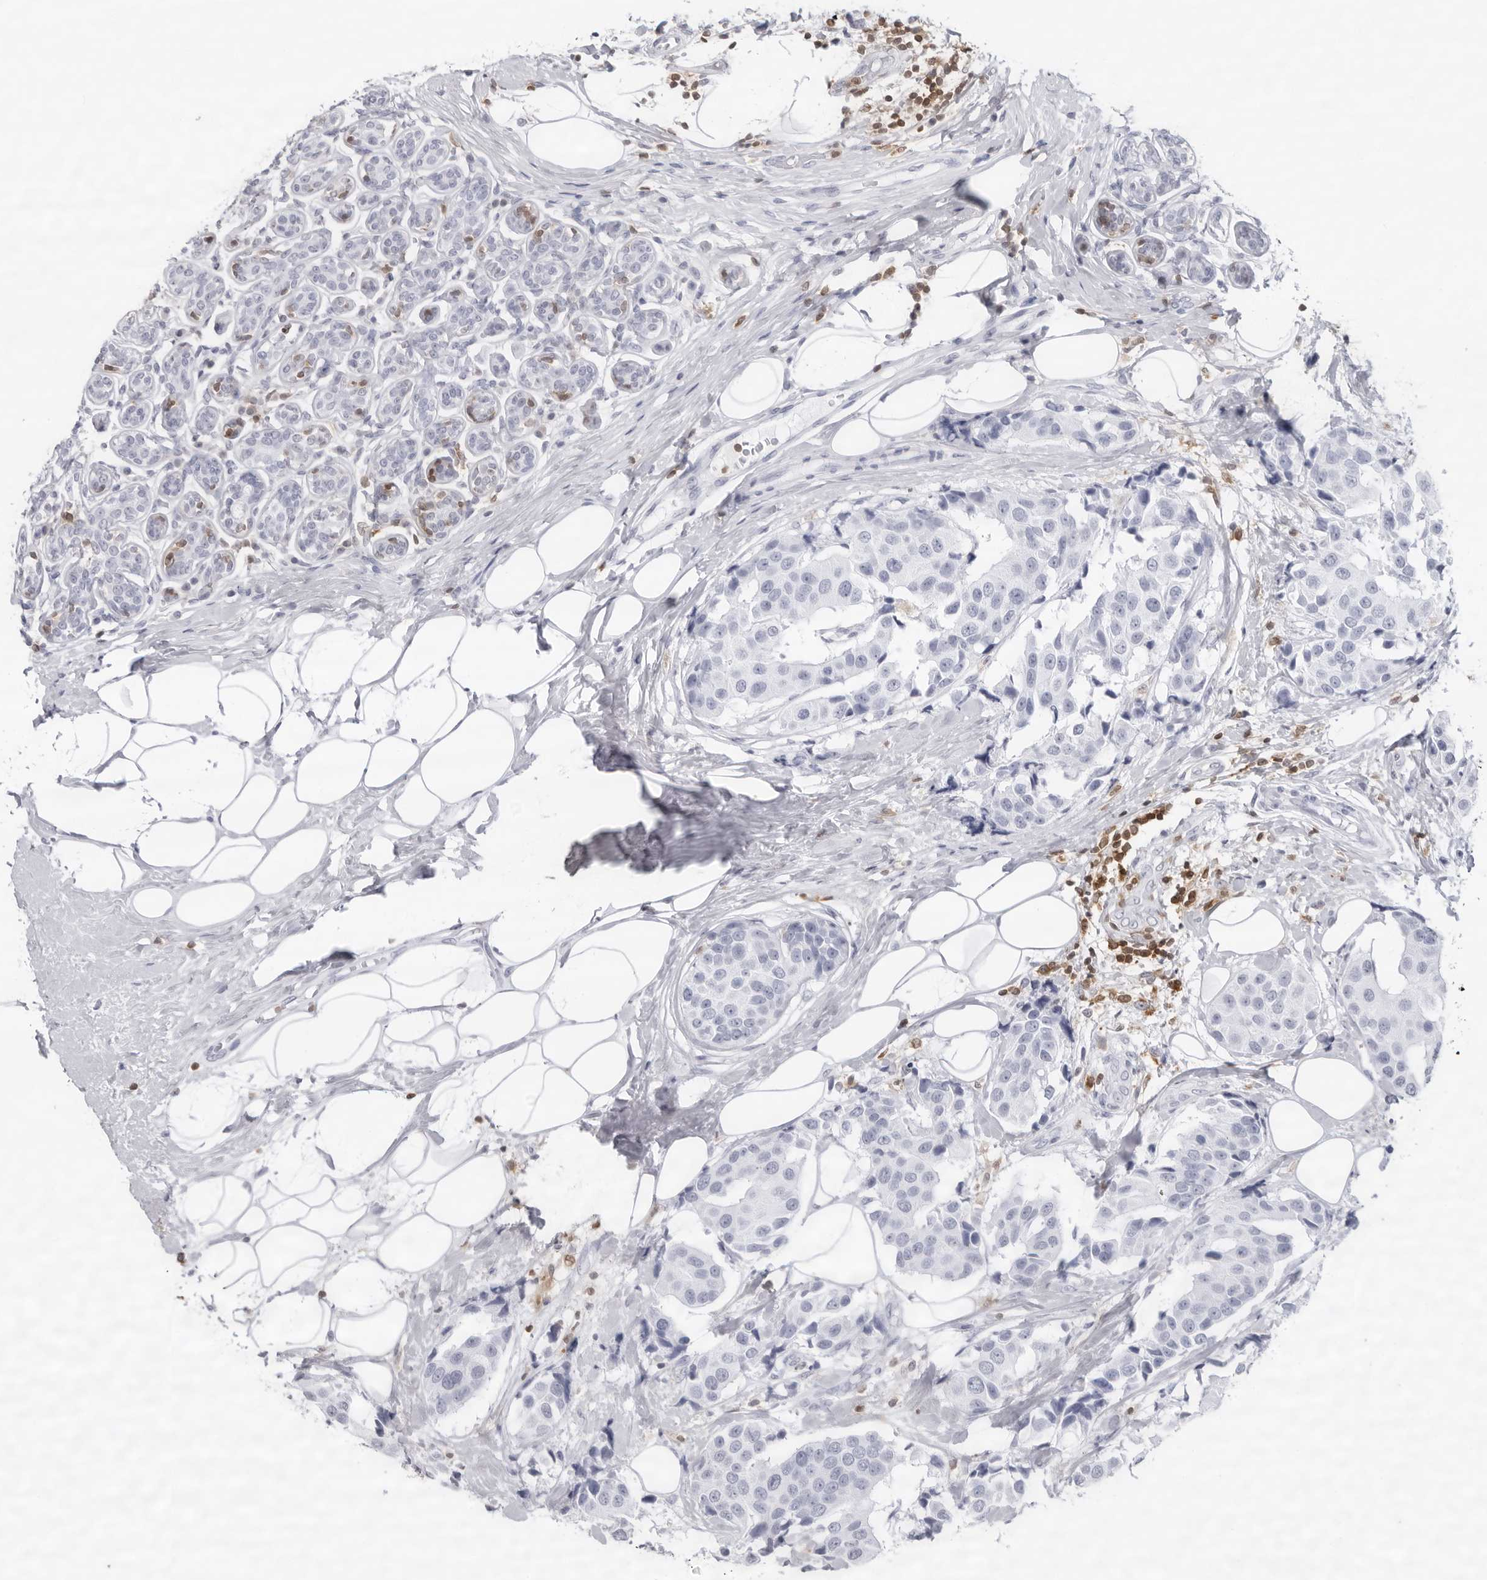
{"staining": {"intensity": "negative", "quantity": "none", "location": "none"}, "tissue": "breast cancer", "cell_type": "Tumor cells", "image_type": "cancer", "snomed": [{"axis": "morphology", "description": "Normal tissue, NOS"}, {"axis": "morphology", "description": "Duct carcinoma"}, {"axis": "topography", "description": "Breast"}], "caption": "Micrograph shows no significant protein staining in tumor cells of infiltrating ductal carcinoma (breast).", "gene": "FMNL1", "patient": {"sex": "female", "age": 39}}